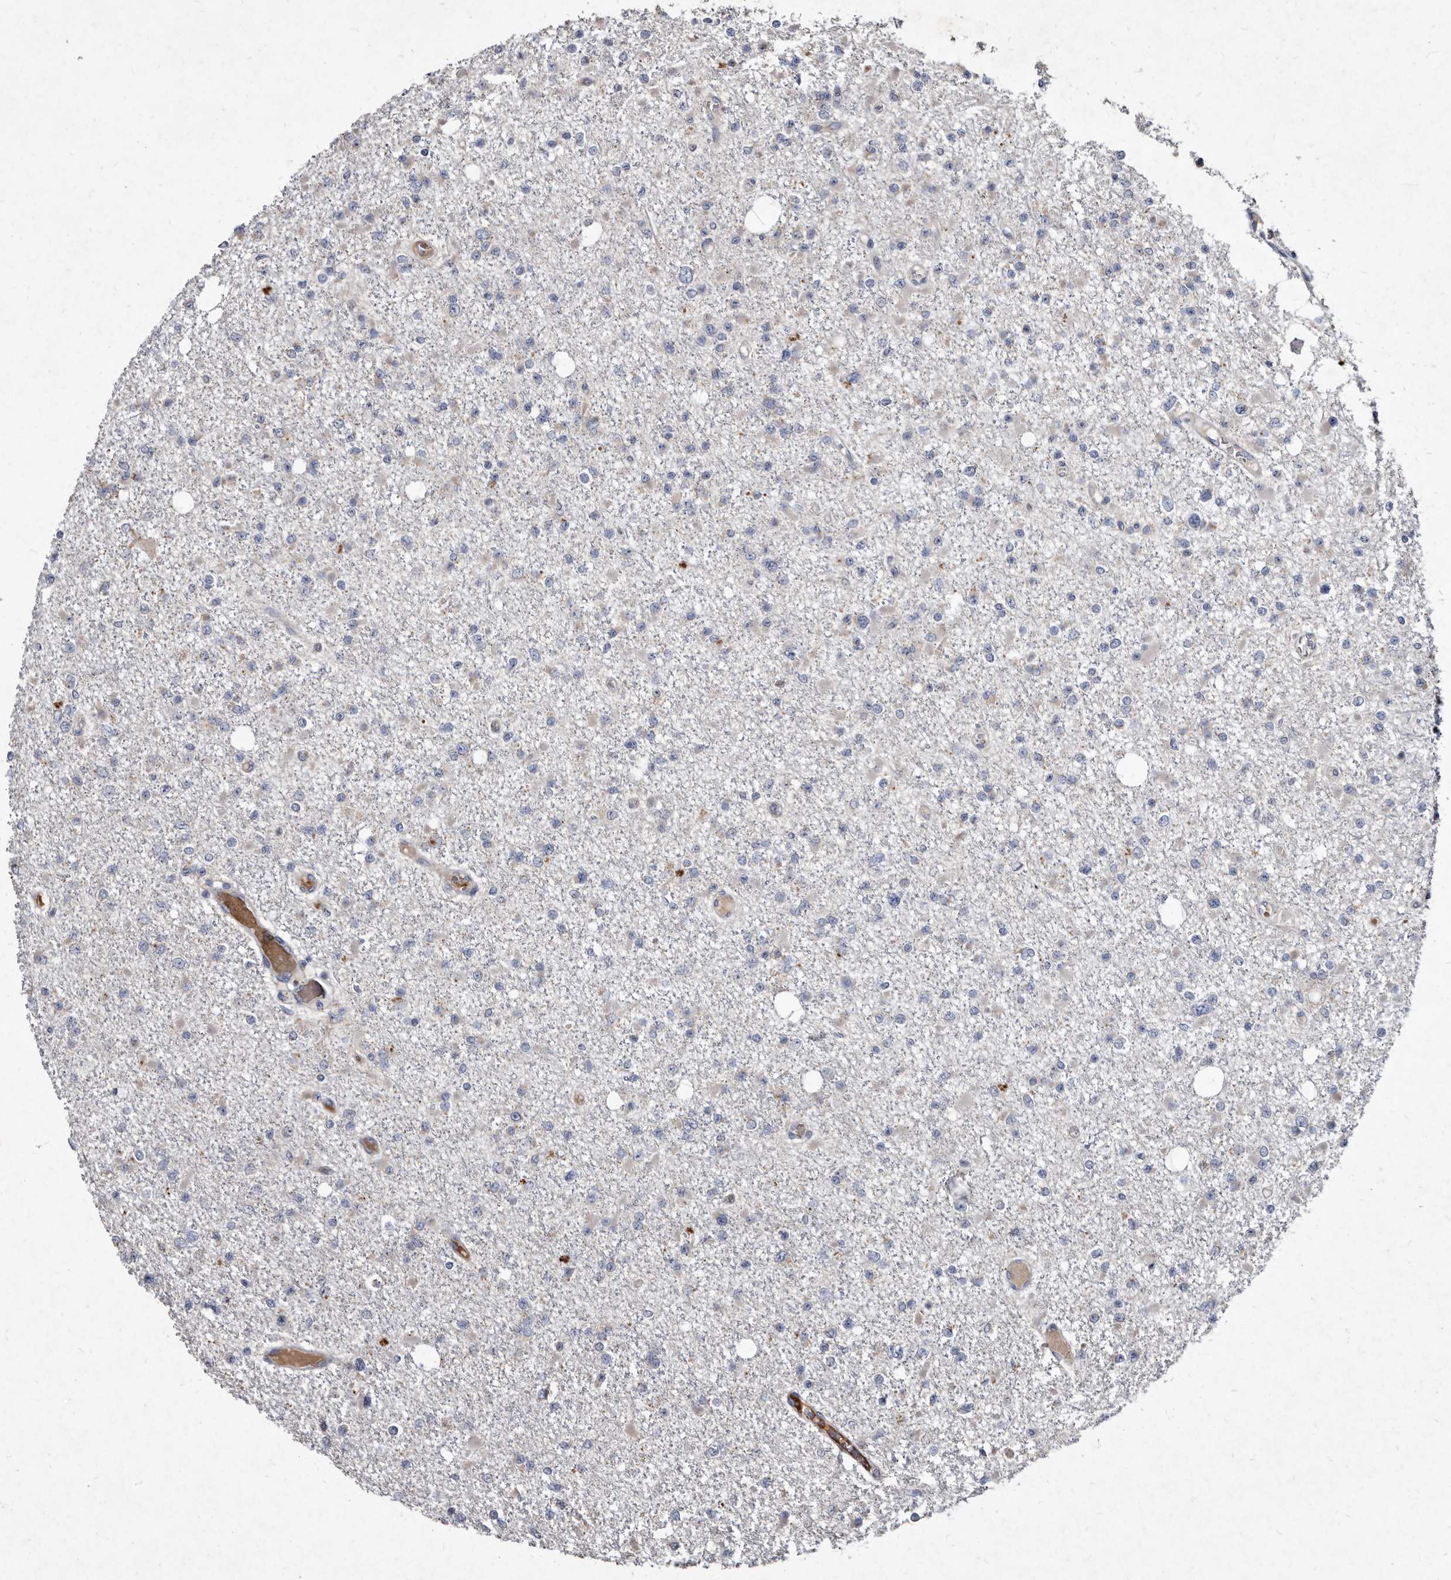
{"staining": {"intensity": "negative", "quantity": "none", "location": "none"}, "tissue": "glioma", "cell_type": "Tumor cells", "image_type": "cancer", "snomed": [{"axis": "morphology", "description": "Glioma, malignant, Low grade"}, {"axis": "topography", "description": "Brain"}], "caption": "Immunohistochemistry of human malignant glioma (low-grade) exhibits no expression in tumor cells. (Brightfield microscopy of DAB immunohistochemistry (IHC) at high magnification).", "gene": "YPEL3", "patient": {"sex": "female", "age": 22}}